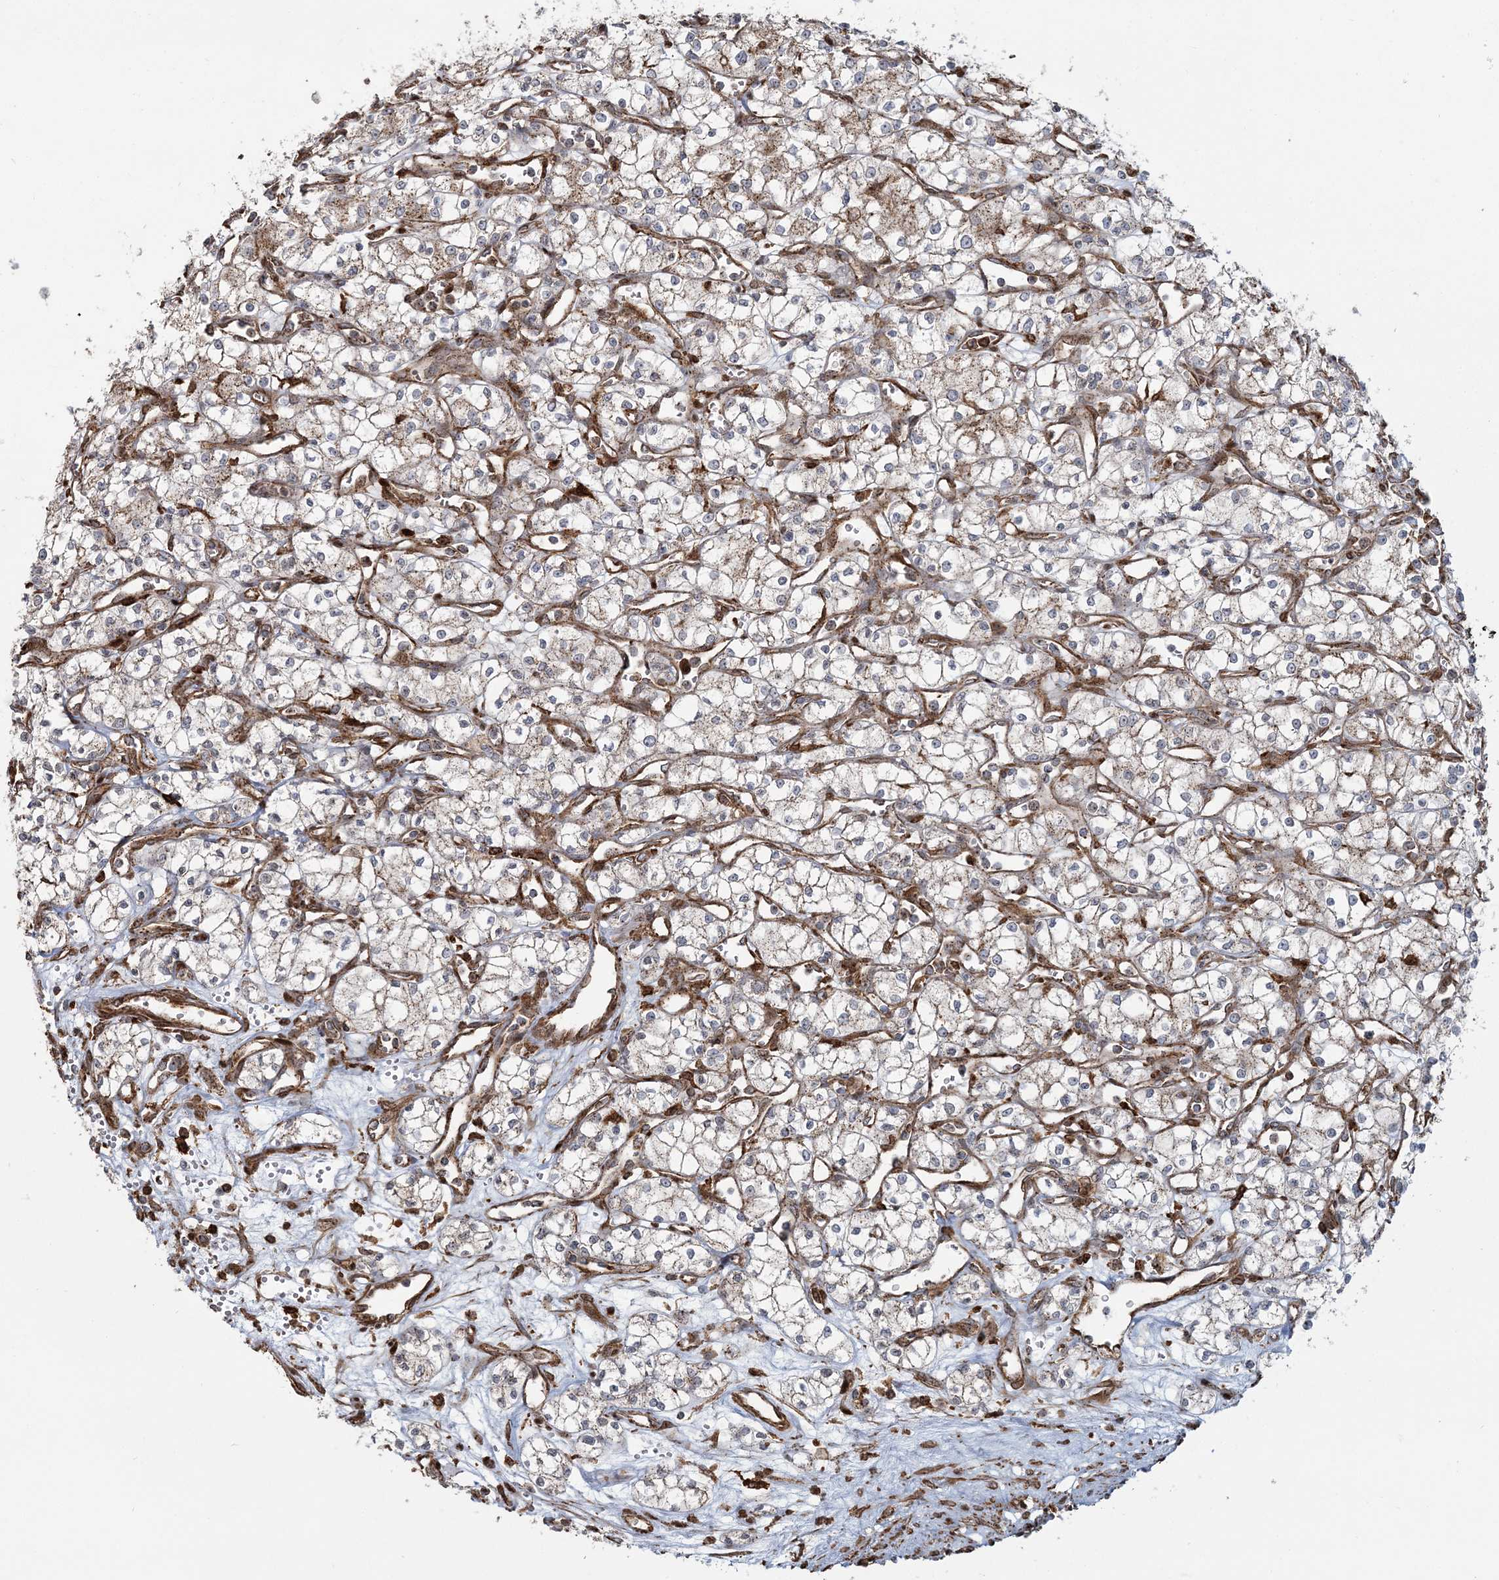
{"staining": {"intensity": "weak", "quantity": "25%-75%", "location": "cytoplasmic/membranous"}, "tissue": "renal cancer", "cell_type": "Tumor cells", "image_type": "cancer", "snomed": [{"axis": "morphology", "description": "Adenocarcinoma, NOS"}, {"axis": "topography", "description": "Kidney"}], "caption": "Immunohistochemistry photomicrograph of renal cancer stained for a protein (brown), which reveals low levels of weak cytoplasmic/membranous staining in approximately 25%-75% of tumor cells.", "gene": "TRAF3IP2", "patient": {"sex": "male", "age": 59}}